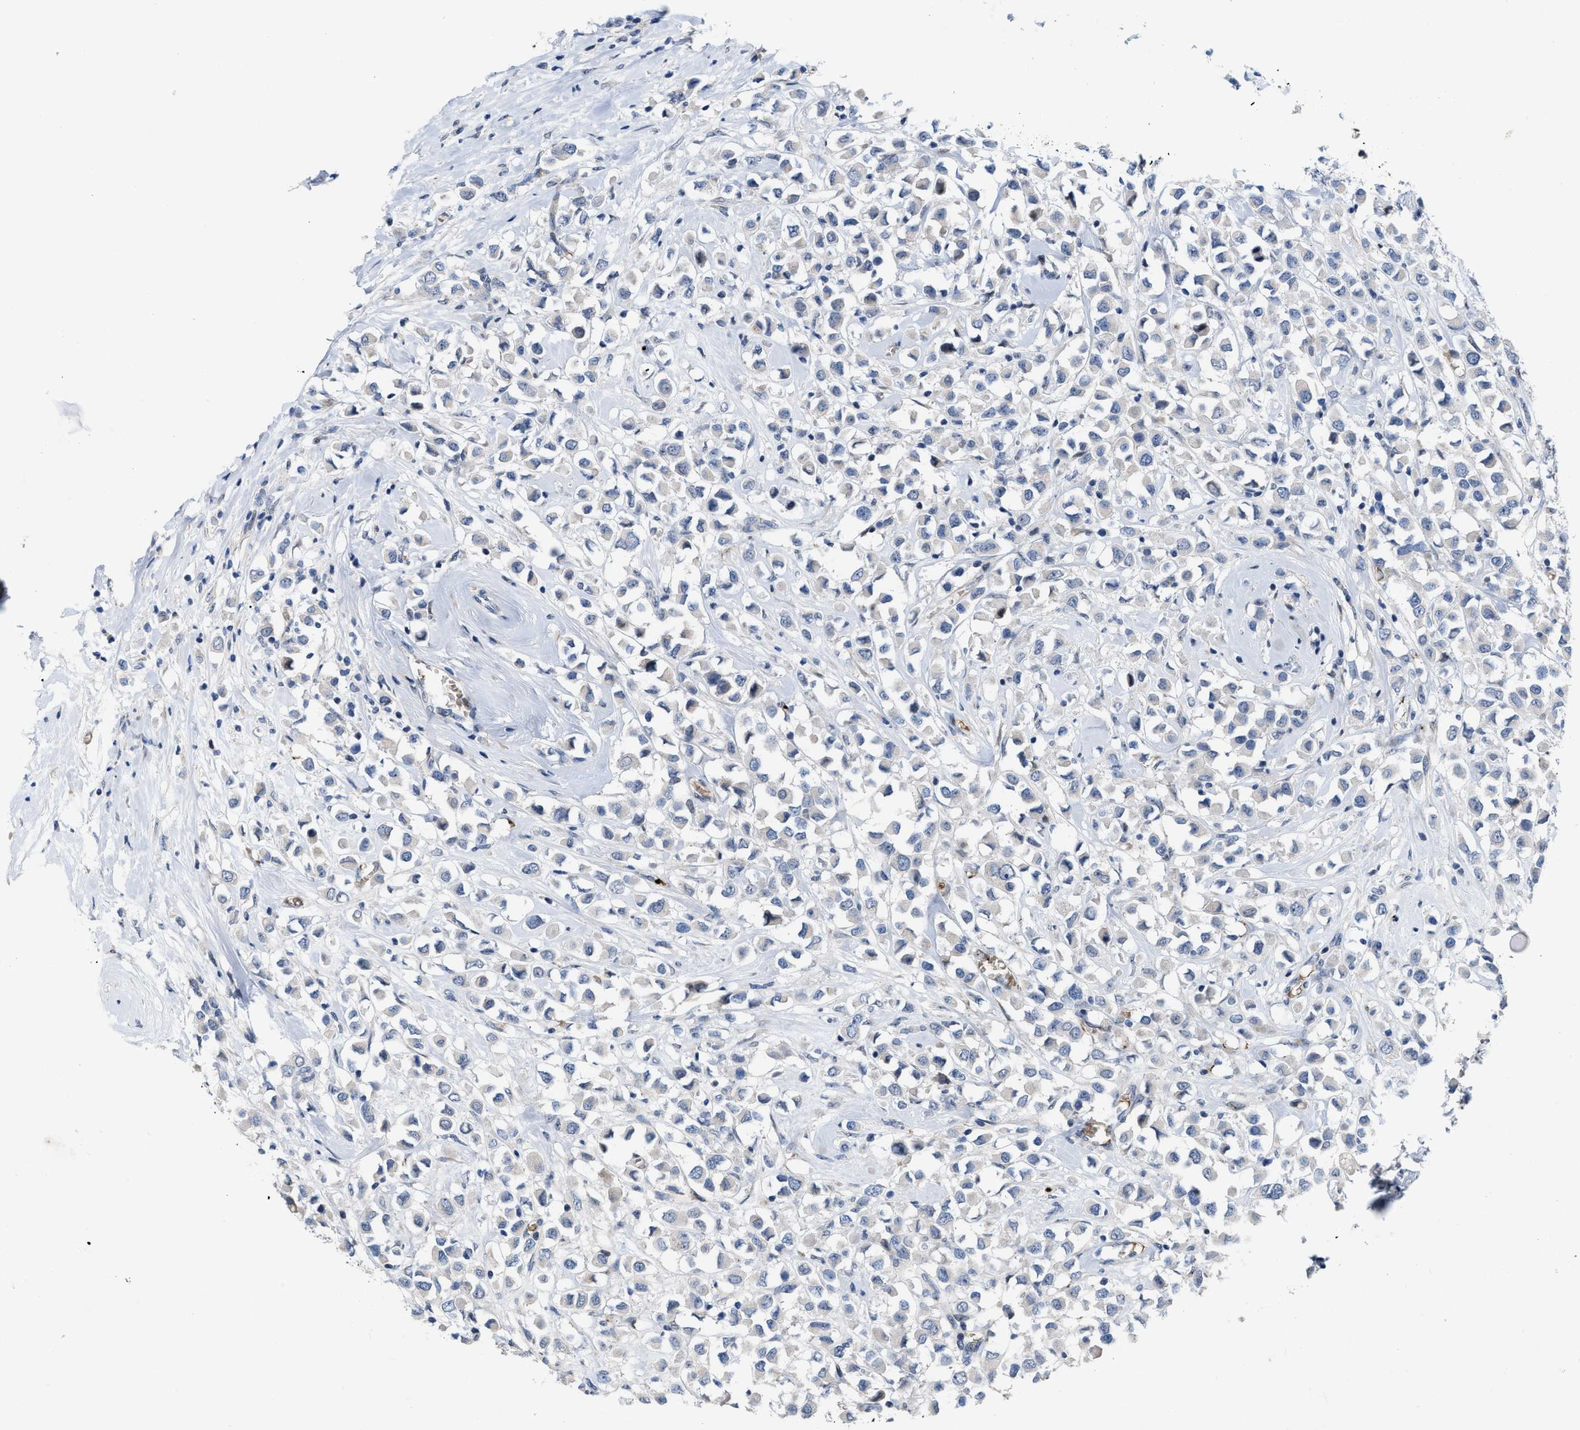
{"staining": {"intensity": "negative", "quantity": "none", "location": "none"}, "tissue": "breast cancer", "cell_type": "Tumor cells", "image_type": "cancer", "snomed": [{"axis": "morphology", "description": "Duct carcinoma"}, {"axis": "topography", "description": "Breast"}], "caption": "There is no significant staining in tumor cells of breast cancer.", "gene": "POLR1F", "patient": {"sex": "female", "age": 61}}